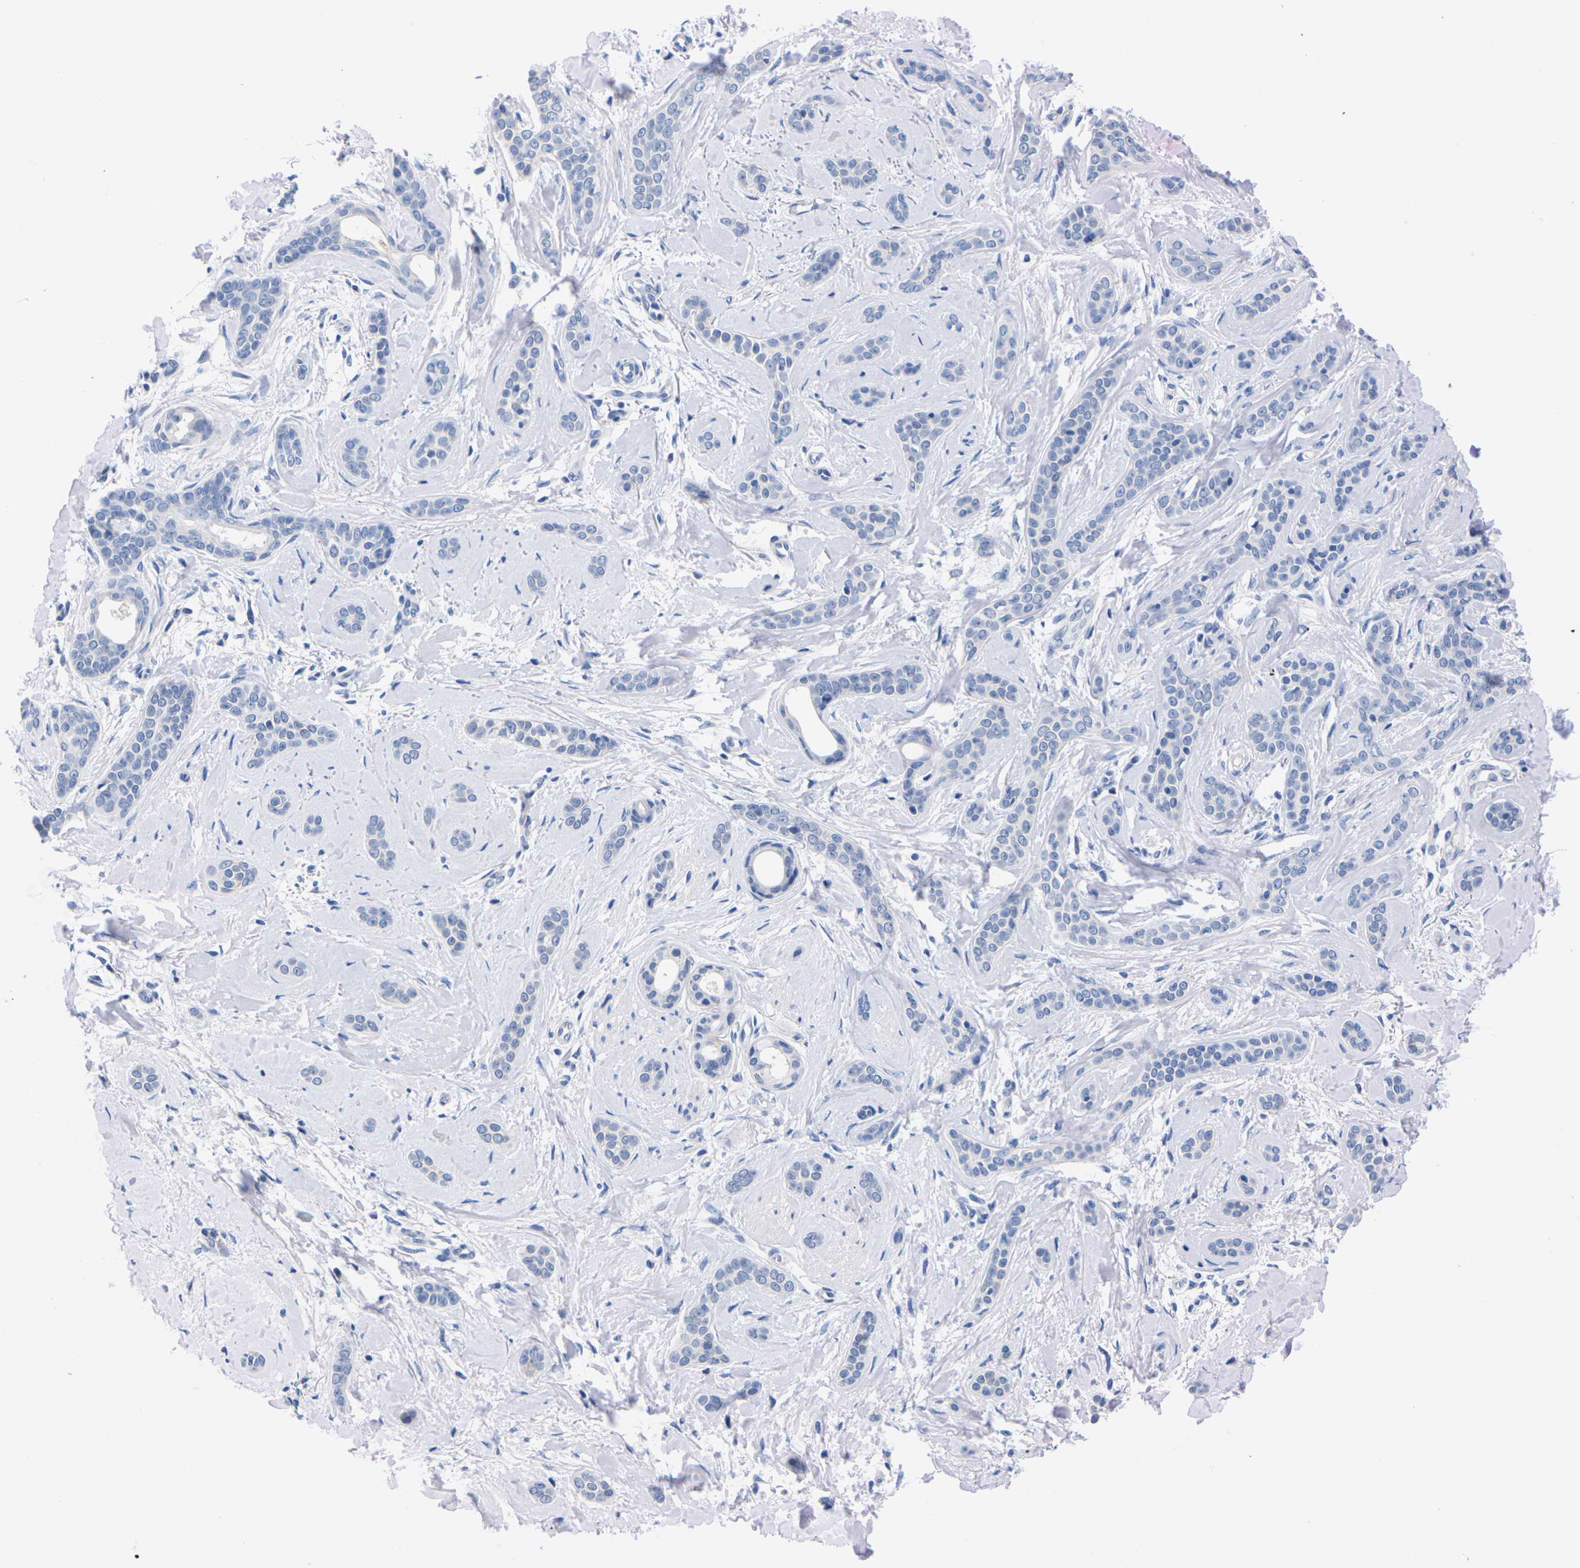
{"staining": {"intensity": "negative", "quantity": "none", "location": "none"}, "tissue": "skin cancer", "cell_type": "Tumor cells", "image_type": "cancer", "snomed": [{"axis": "morphology", "description": "Basal cell carcinoma"}, {"axis": "morphology", "description": "Adnexal tumor, benign"}, {"axis": "topography", "description": "Skin"}], "caption": "IHC image of neoplastic tissue: human skin cancer (benign adnexal tumor) stained with DAB demonstrates no significant protein staining in tumor cells.", "gene": "FAM210A", "patient": {"sex": "female", "age": 42}}